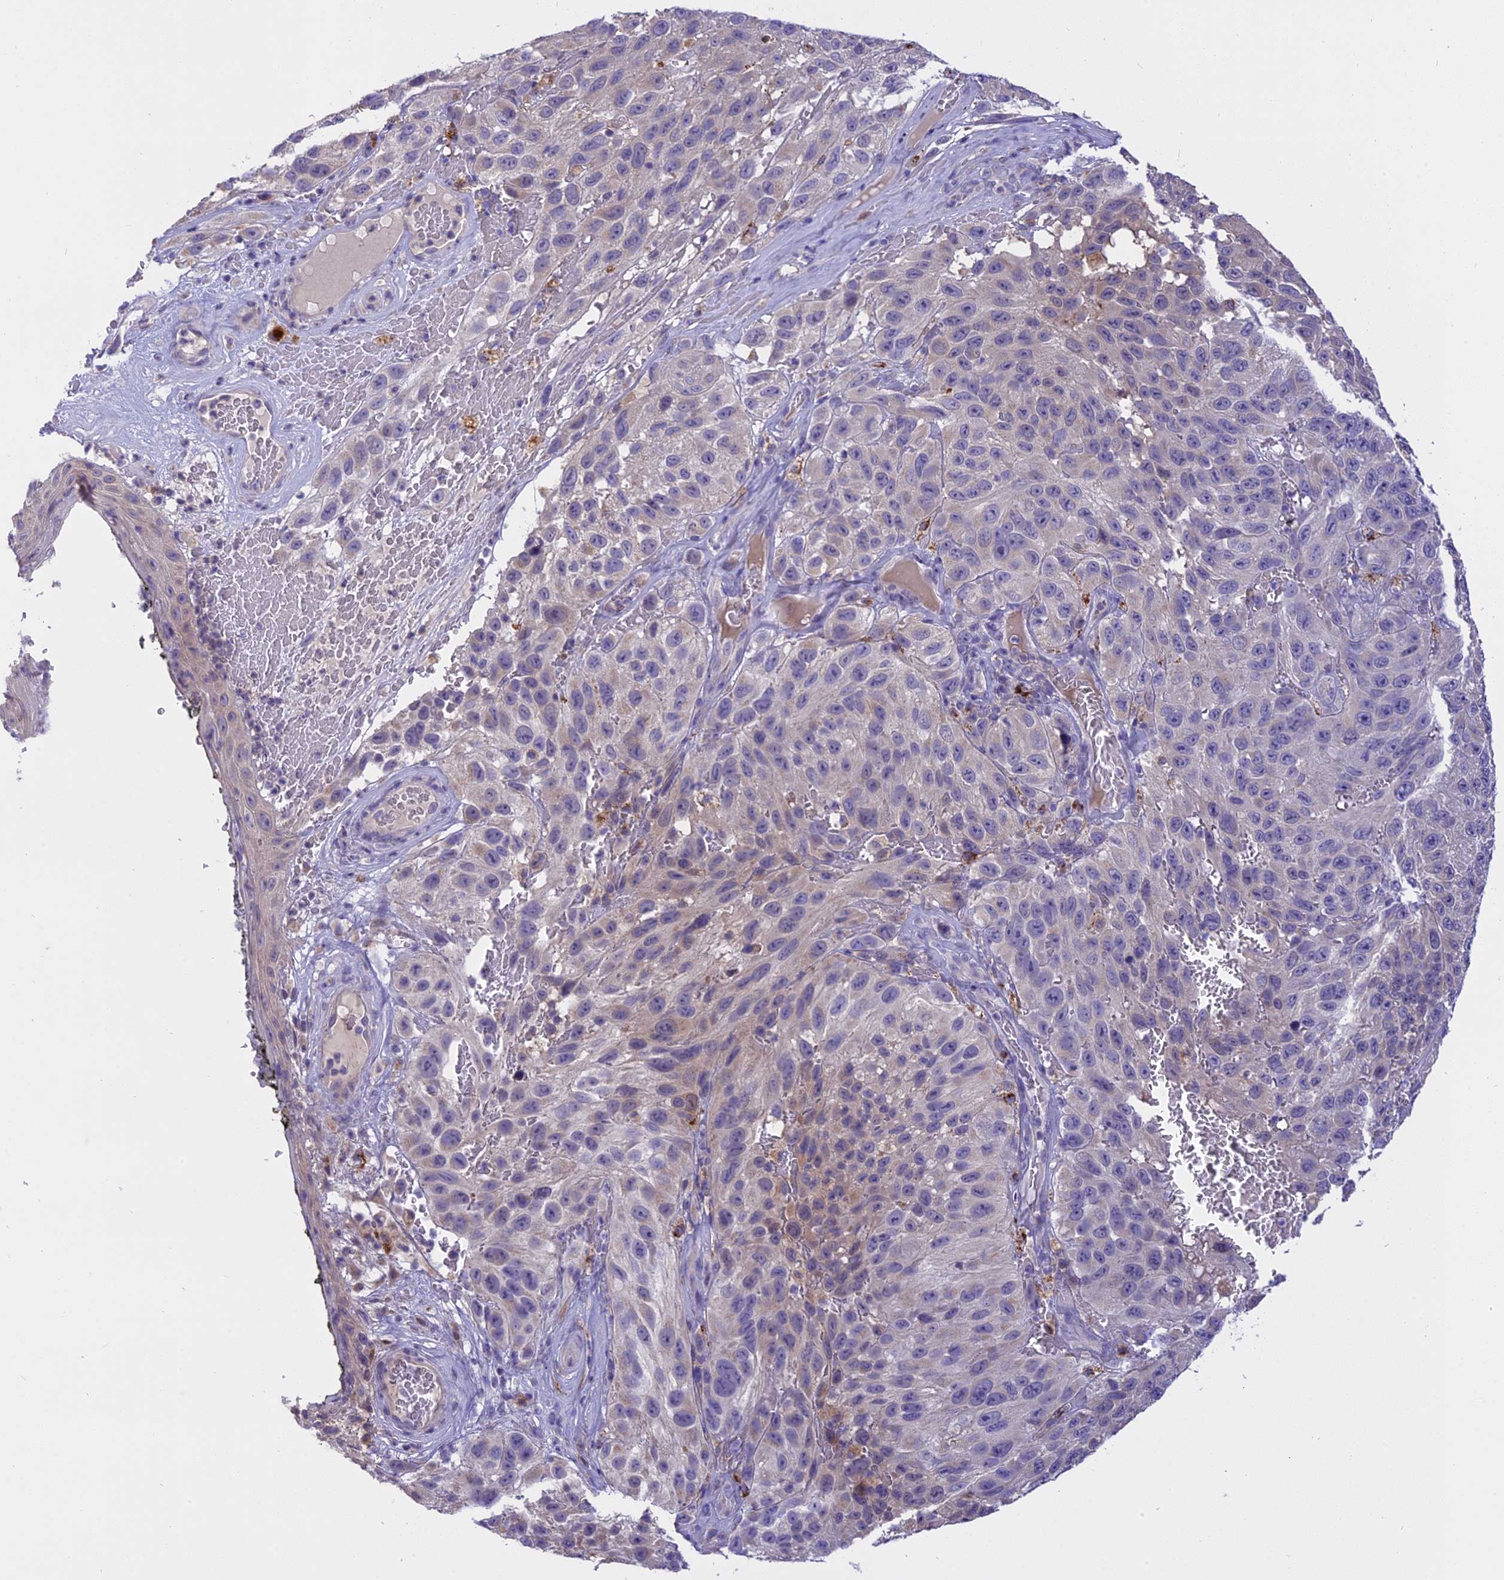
{"staining": {"intensity": "weak", "quantity": "<25%", "location": "cytoplasmic/membranous"}, "tissue": "melanoma", "cell_type": "Tumor cells", "image_type": "cancer", "snomed": [{"axis": "morphology", "description": "Malignant melanoma, NOS"}, {"axis": "topography", "description": "Skin"}], "caption": "DAB immunohistochemical staining of malignant melanoma exhibits no significant expression in tumor cells.", "gene": "LYPD6", "patient": {"sex": "female", "age": 96}}